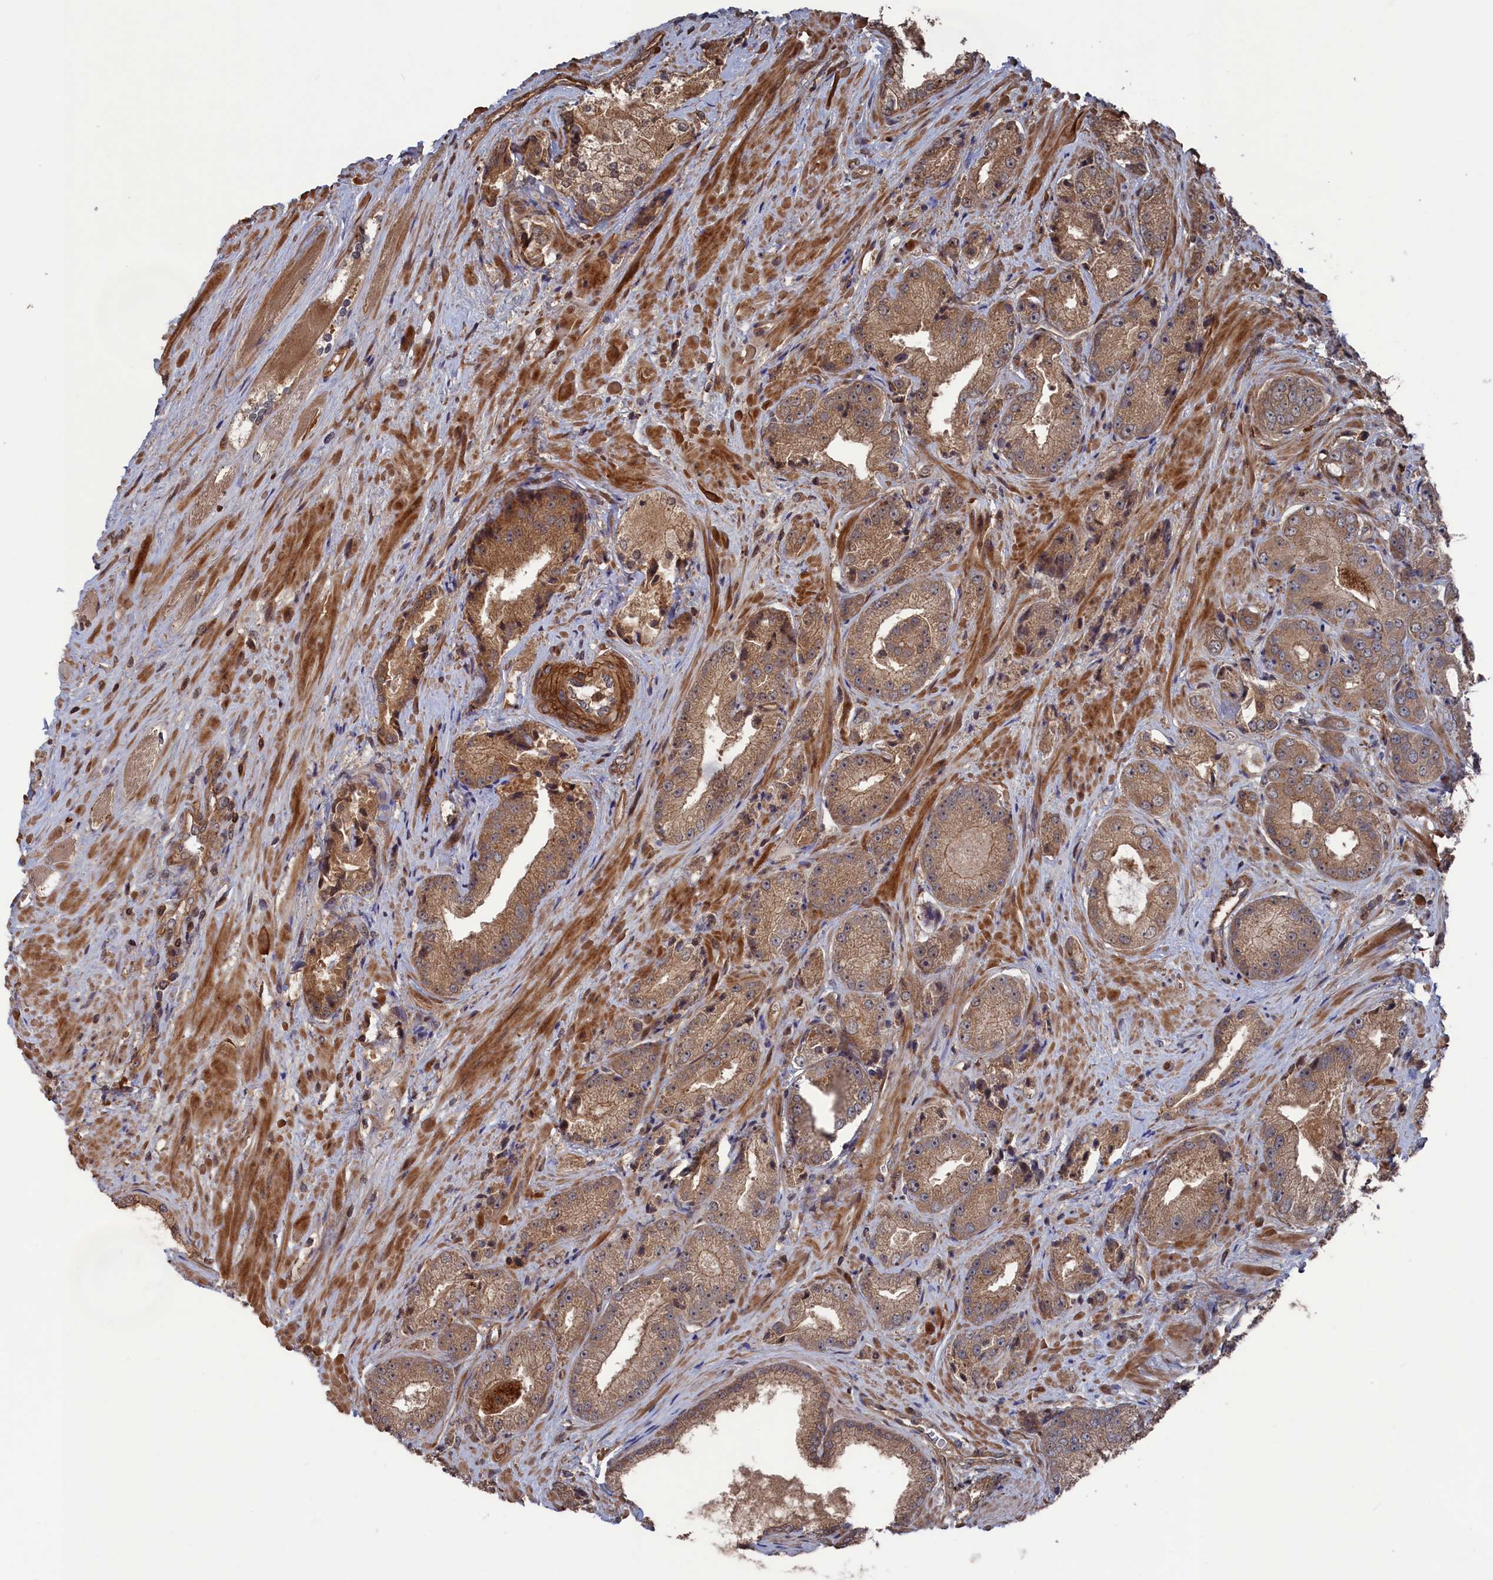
{"staining": {"intensity": "moderate", "quantity": "25%-75%", "location": "cytoplasmic/membranous"}, "tissue": "prostate cancer", "cell_type": "Tumor cells", "image_type": "cancer", "snomed": [{"axis": "morphology", "description": "Adenocarcinoma, High grade"}, {"axis": "topography", "description": "Prostate"}], "caption": "A medium amount of moderate cytoplasmic/membranous expression is appreciated in approximately 25%-75% of tumor cells in prostate adenocarcinoma (high-grade) tissue.", "gene": "PLA2G15", "patient": {"sex": "male", "age": 71}}